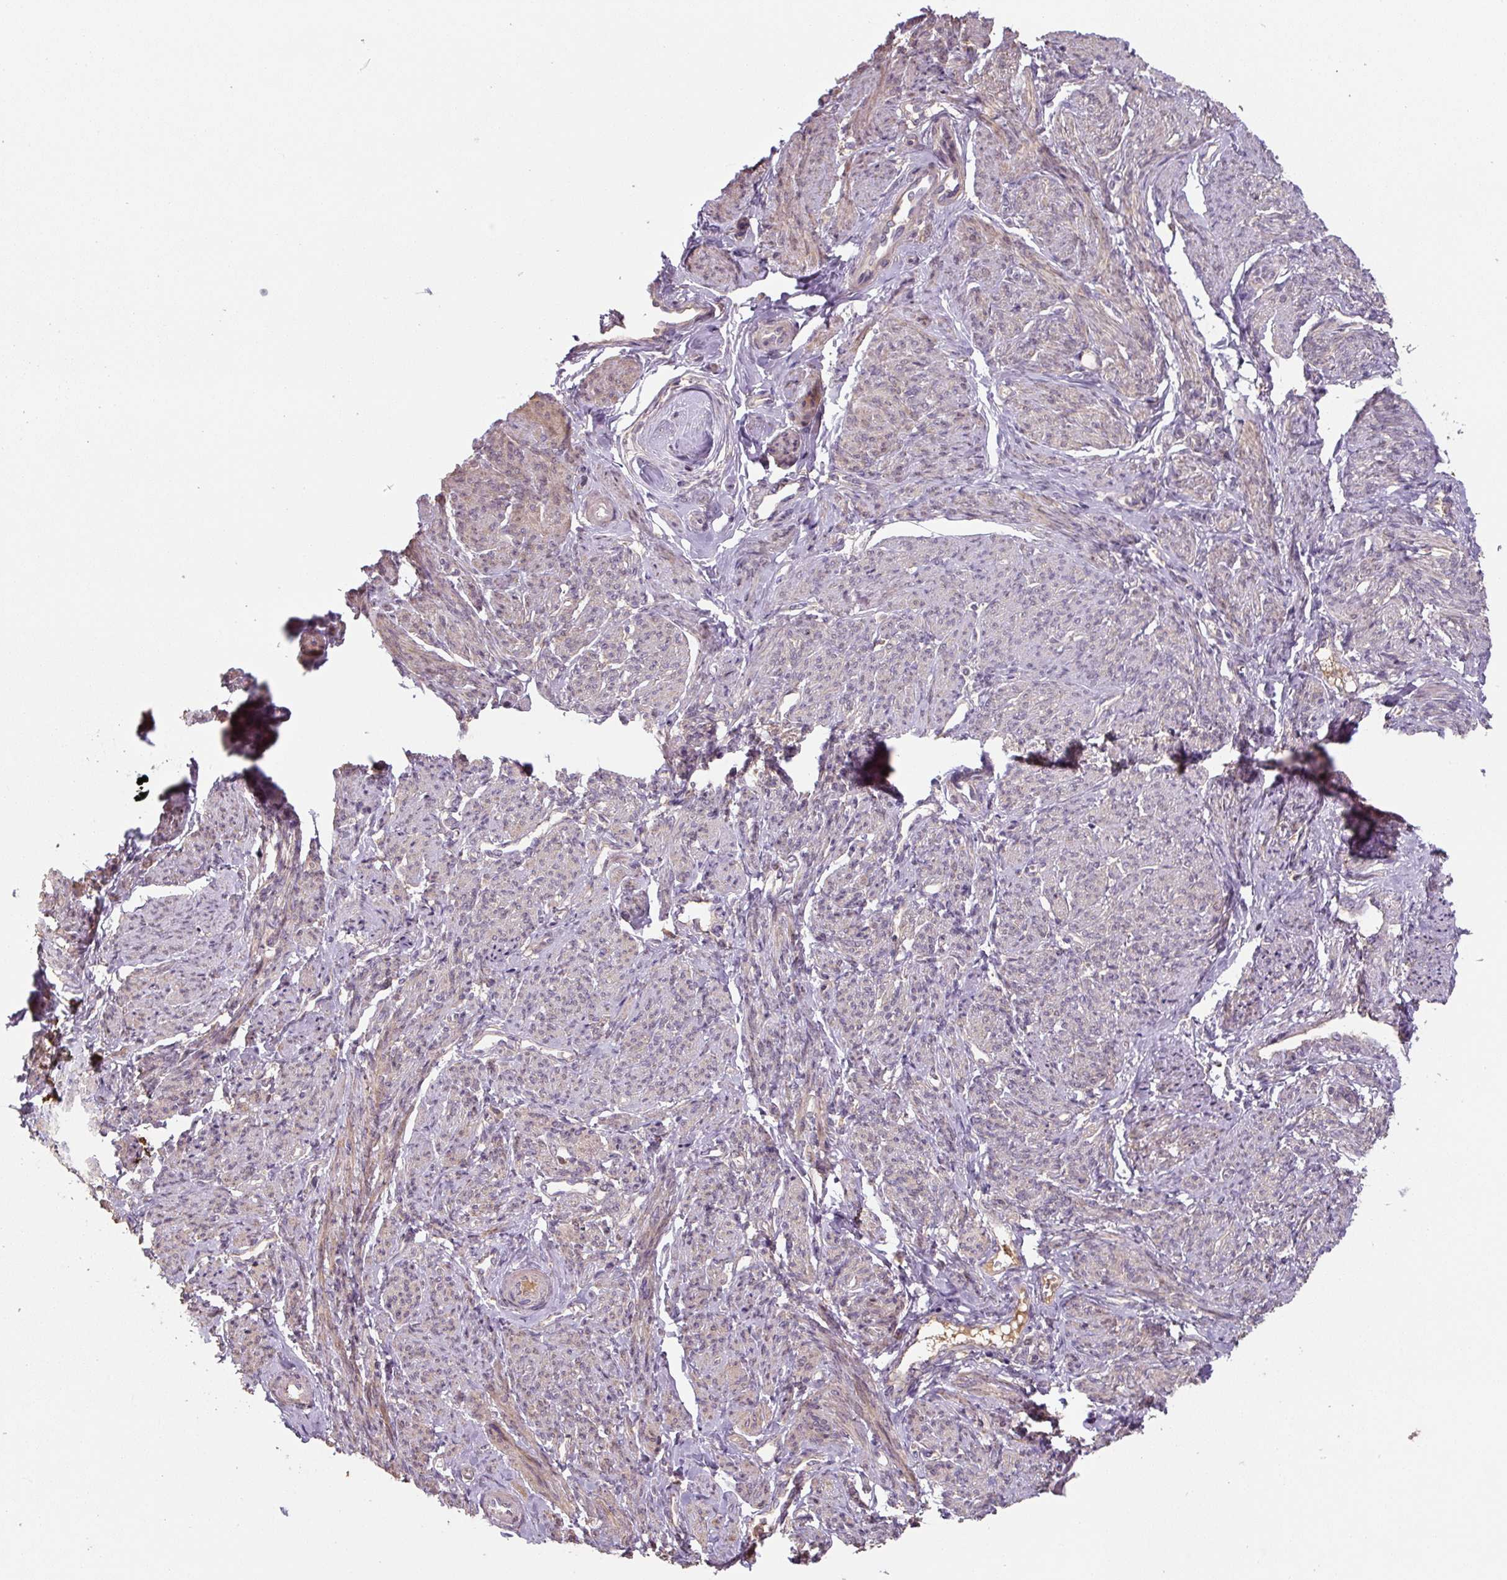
{"staining": {"intensity": "moderate", "quantity": "25%-75%", "location": "cytoplasmic/membranous"}, "tissue": "smooth muscle", "cell_type": "Smooth muscle cells", "image_type": "normal", "snomed": [{"axis": "morphology", "description": "Normal tissue, NOS"}, {"axis": "topography", "description": "Smooth muscle"}], "caption": "Immunohistochemical staining of unremarkable smooth muscle displays 25%-75% levels of moderate cytoplasmic/membranous protein positivity in approximately 25%-75% of smooth muscle cells.", "gene": "C2orf73", "patient": {"sex": "female", "age": 65}}